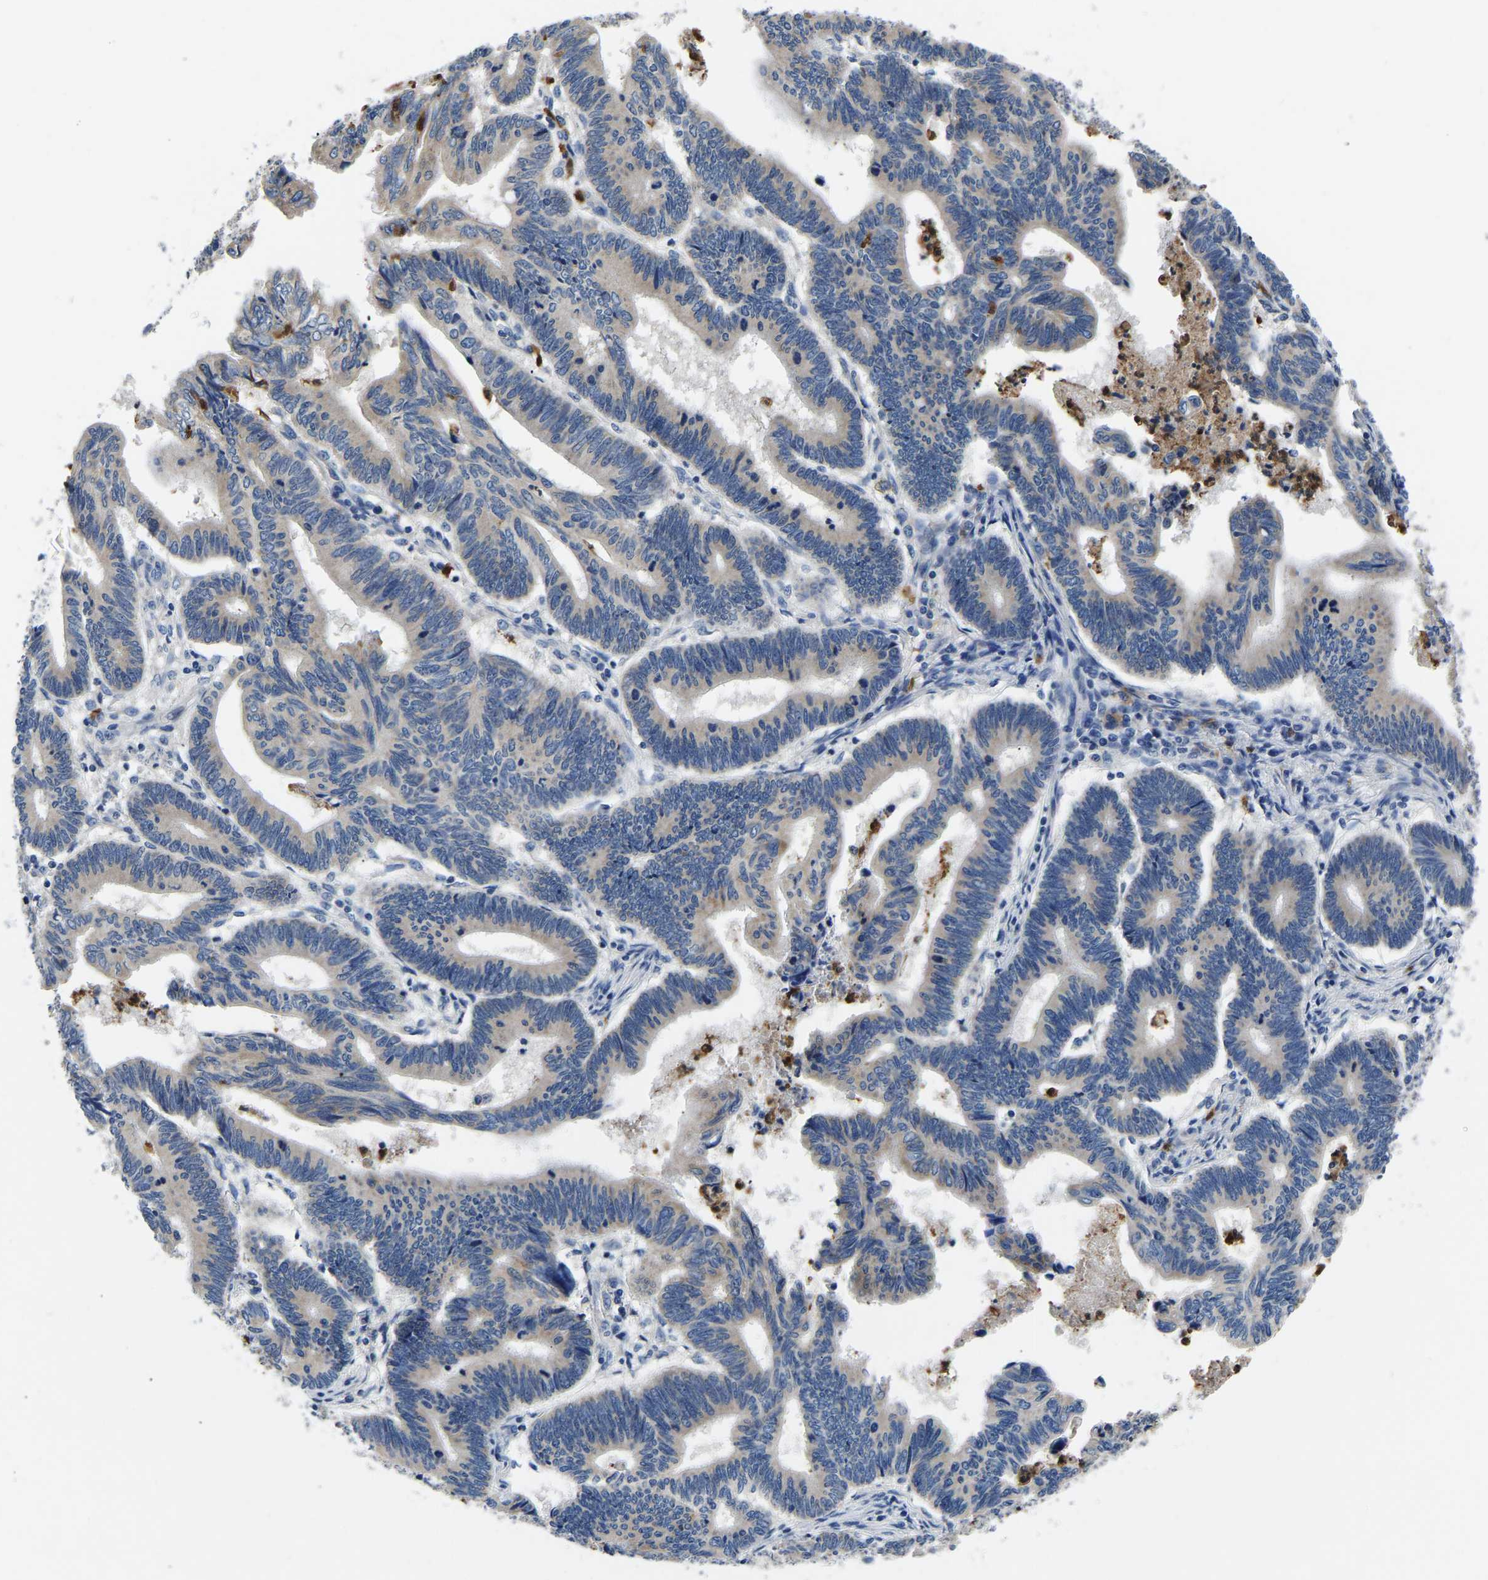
{"staining": {"intensity": "weak", "quantity": "<25%", "location": "cytoplasmic/membranous"}, "tissue": "pancreatic cancer", "cell_type": "Tumor cells", "image_type": "cancer", "snomed": [{"axis": "morphology", "description": "Adenocarcinoma, NOS"}, {"axis": "topography", "description": "Pancreas"}], "caption": "This histopathology image is of adenocarcinoma (pancreatic) stained with immunohistochemistry to label a protein in brown with the nuclei are counter-stained blue. There is no staining in tumor cells. Nuclei are stained in blue.", "gene": "TOR1B", "patient": {"sex": "female", "age": 70}}